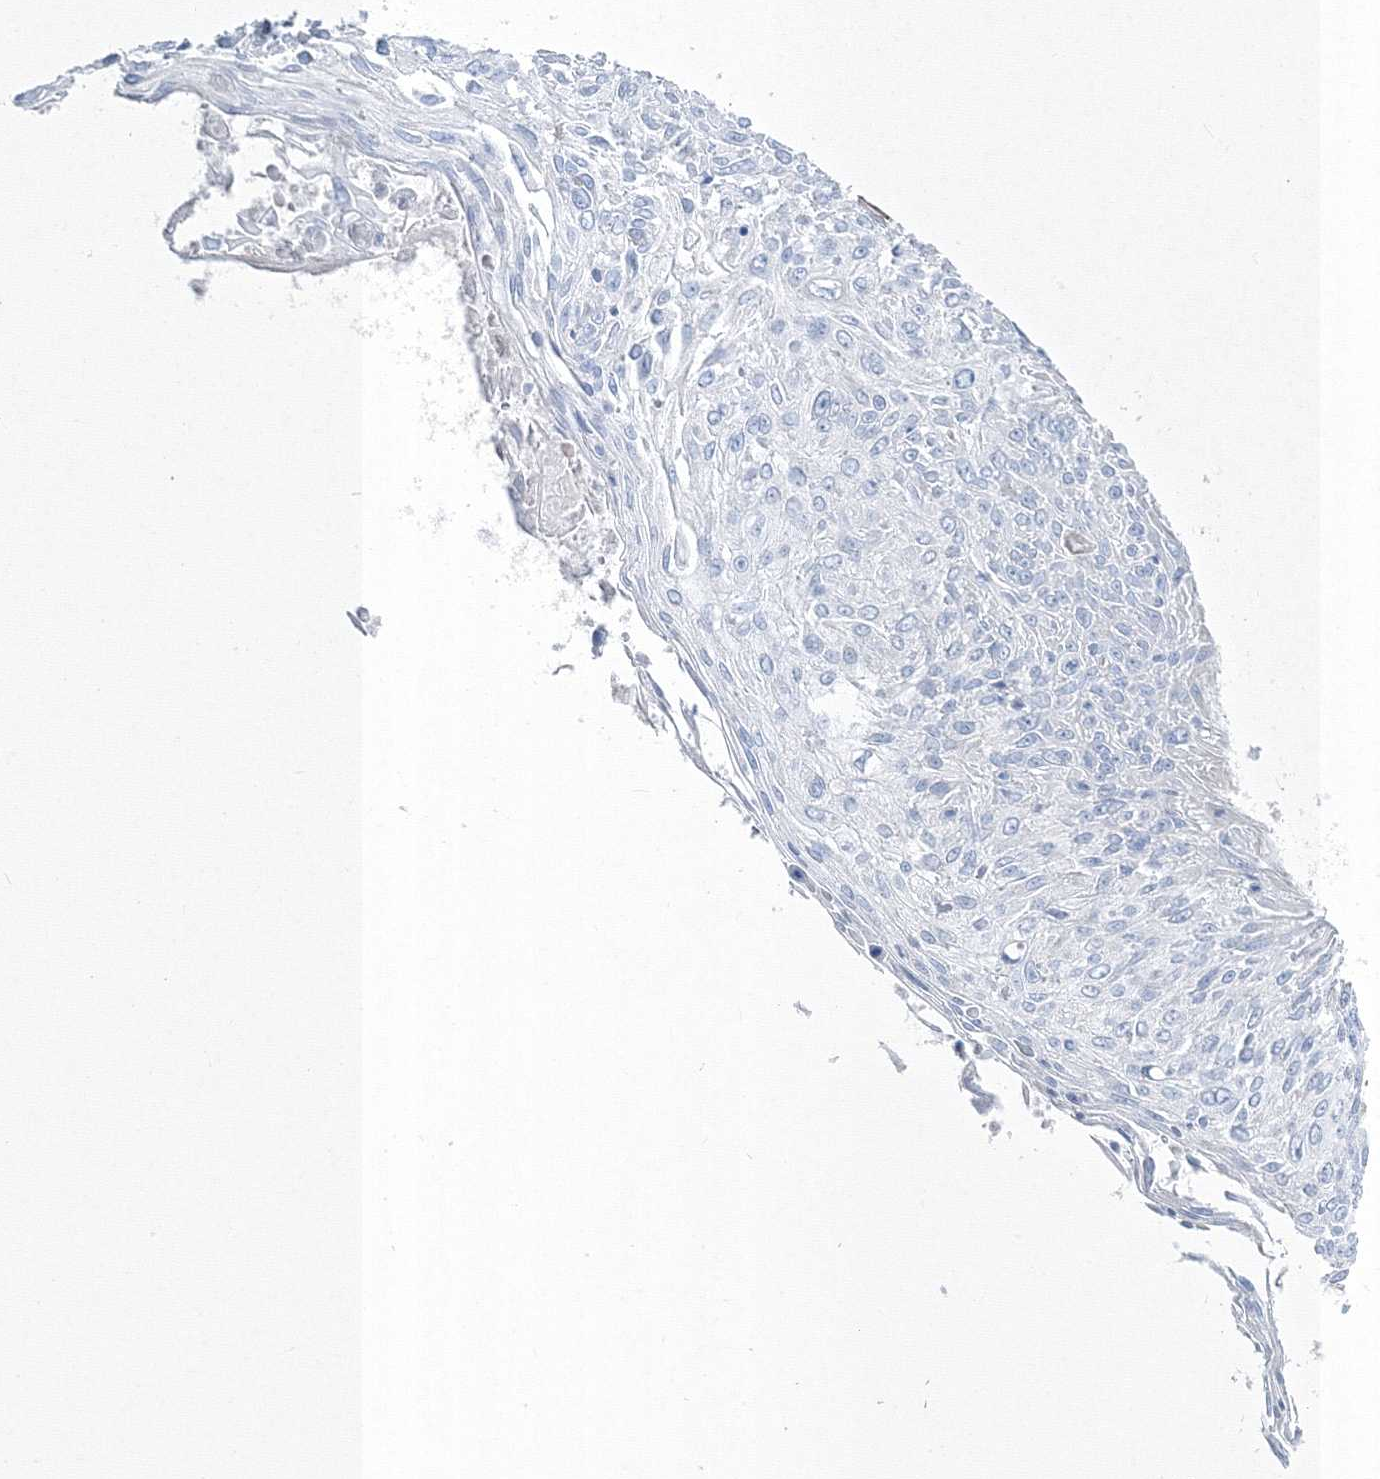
{"staining": {"intensity": "negative", "quantity": "none", "location": "none"}, "tissue": "cervical cancer", "cell_type": "Tumor cells", "image_type": "cancer", "snomed": [{"axis": "morphology", "description": "Squamous cell carcinoma, NOS"}, {"axis": "topography", "description": "Cervix"}], "caption": "An immunohistochemistry histopathology image of cervical squamous cell carcinoma is shown. There is no staining in tumor cells of cervical squamous cell carcinoma.", "gene": "RCN1", "patient": {"sex": "female", "age": 51}}